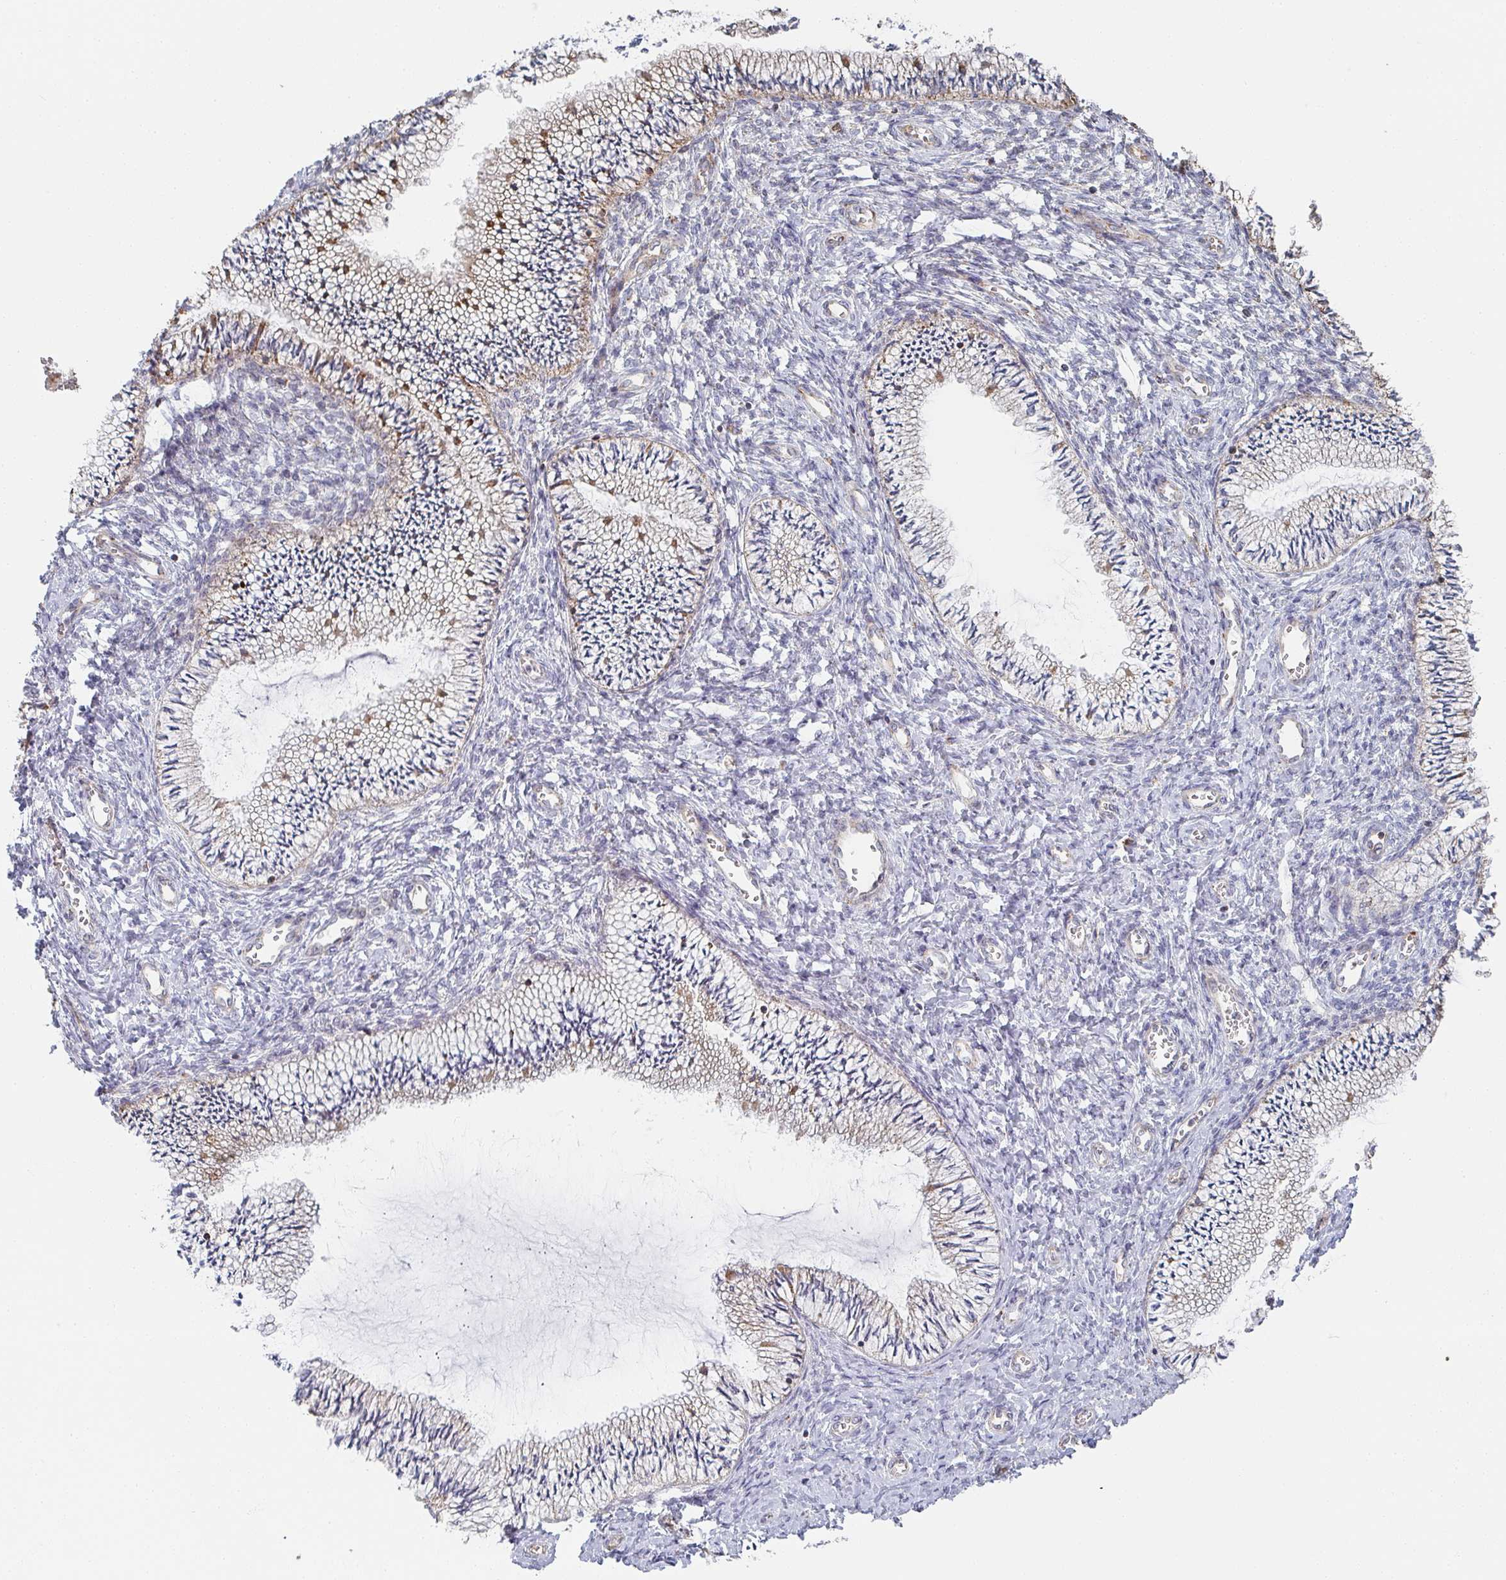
{"staining": {"intensity": "moderate", "quantity": "<25%", "location": "cytoplasmic/membranous"}, "tissue": "cervix", "cell_type": "Glandular cells", "image_type": "normal", "snomed": [{"axis": "morphology", "description": "Normal tissue, NOS"}, {"axis": "topography", "description": "Cervix"}], "caption": "High-power microscopy captured an immunohistochemistry (IHC) micrograph of normal cervix, revealing moderate cytoplasmic/membranous positivity in about <25% of glandular cells. The staining was performed using DAB, with brown indicating positive protein expression. Nuclei are stained blue with hematoxylin.", "gene": "ZNF526", "patient": {"sex": "female", "age": 24}}